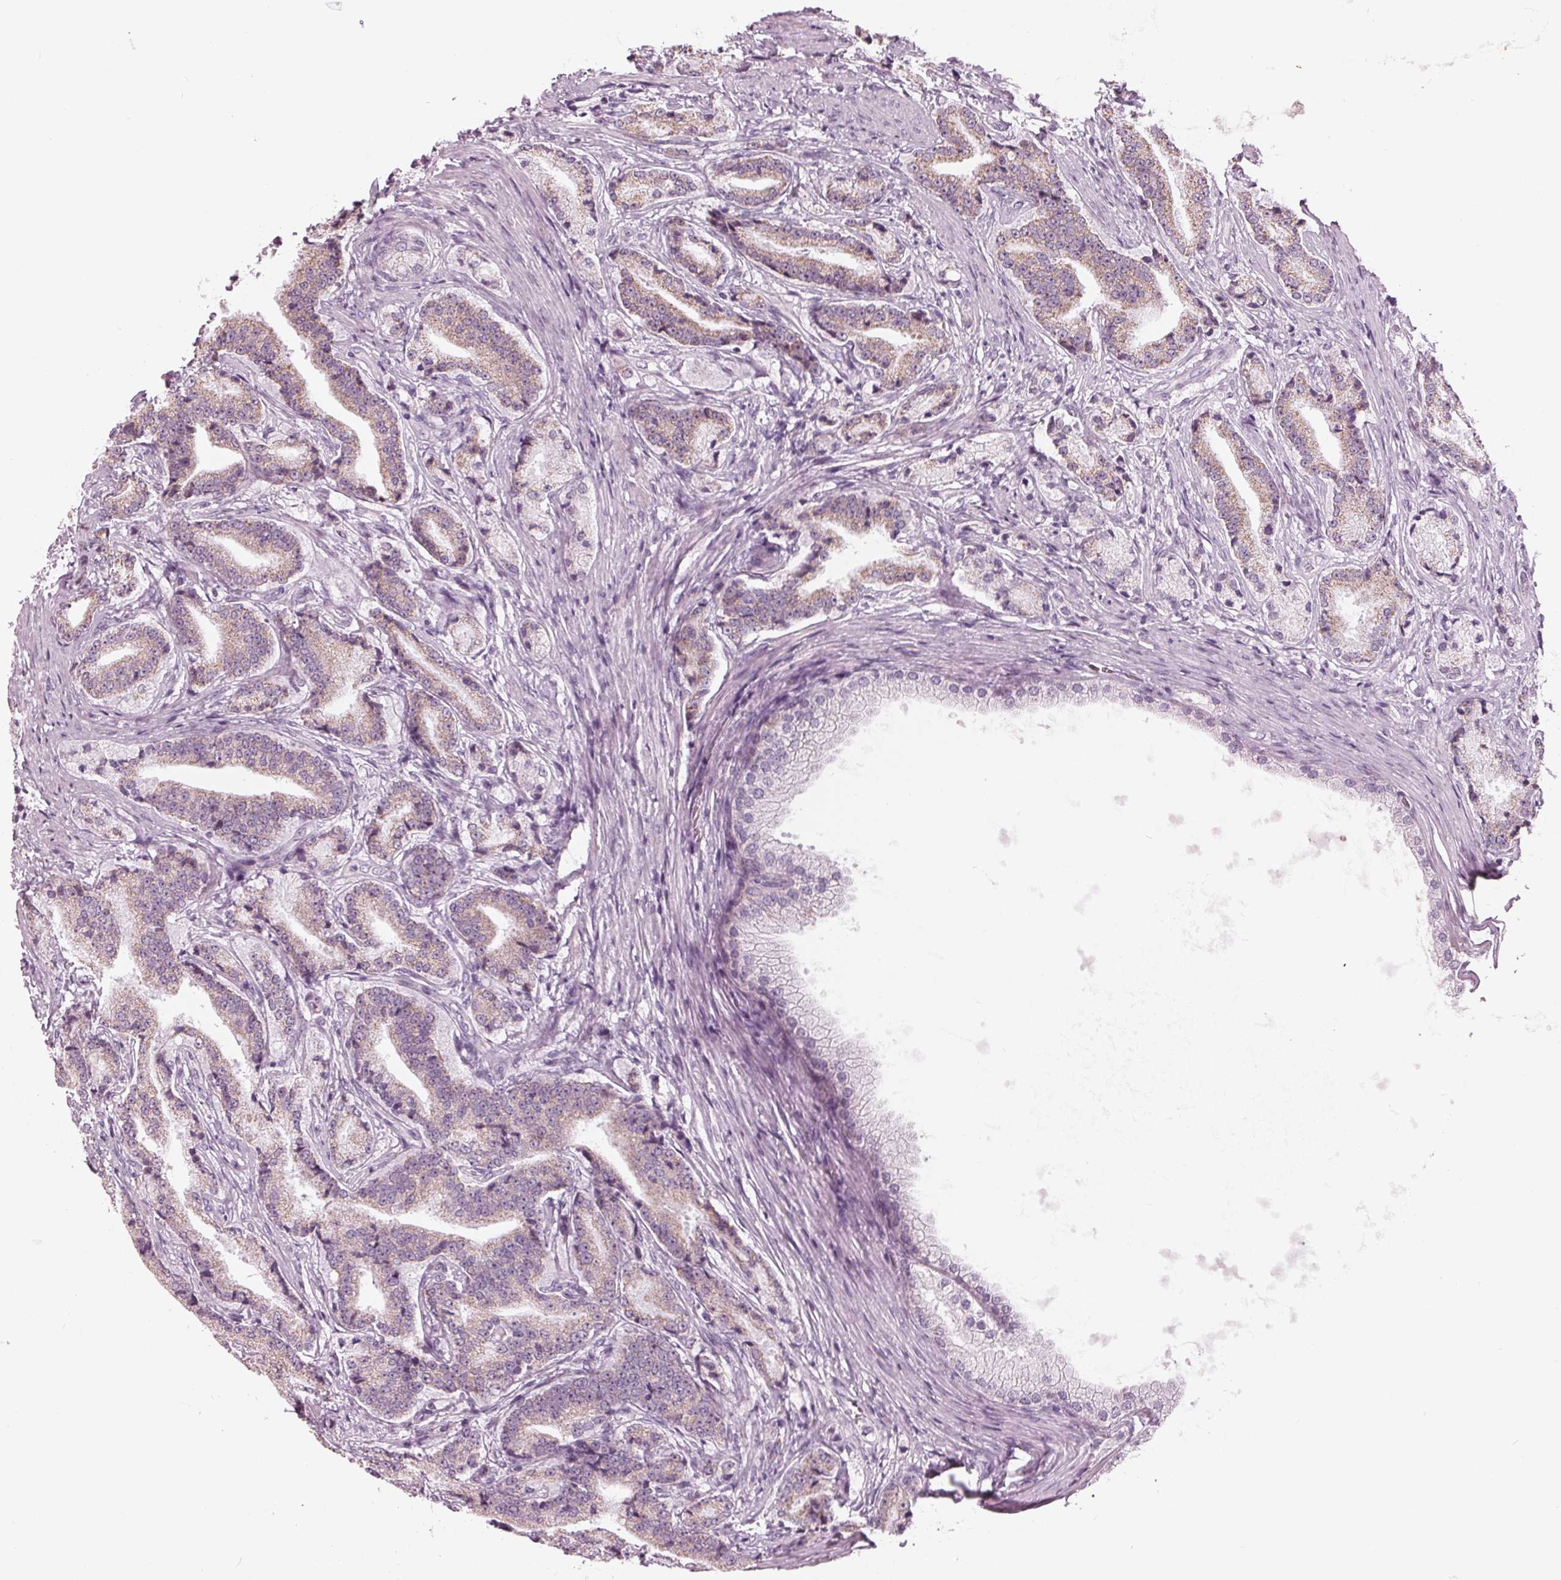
{"staining": {"intensity": "weak", "quantity": "25%-75%", "location": "cytoplasmic/membranous"}, "tissue": "prostate cancer", "cell_type": "Tumor cells", "image_type": "cancer", "snomed": [{"axis": "morphology", "description": "Adenocarcinoma, High grade"}, {"axis": "topography", "description": "Prostate and seminal vesicle, NOS"}], "caption": "This is a photomicrograph of immunohistochemistry staining of prostate cancer, which shows weak expression in the cytoplasmic/membranous of tumor cells.", "gene": "SAMD4A", "patient": {"sex": "male", "age": 61}}